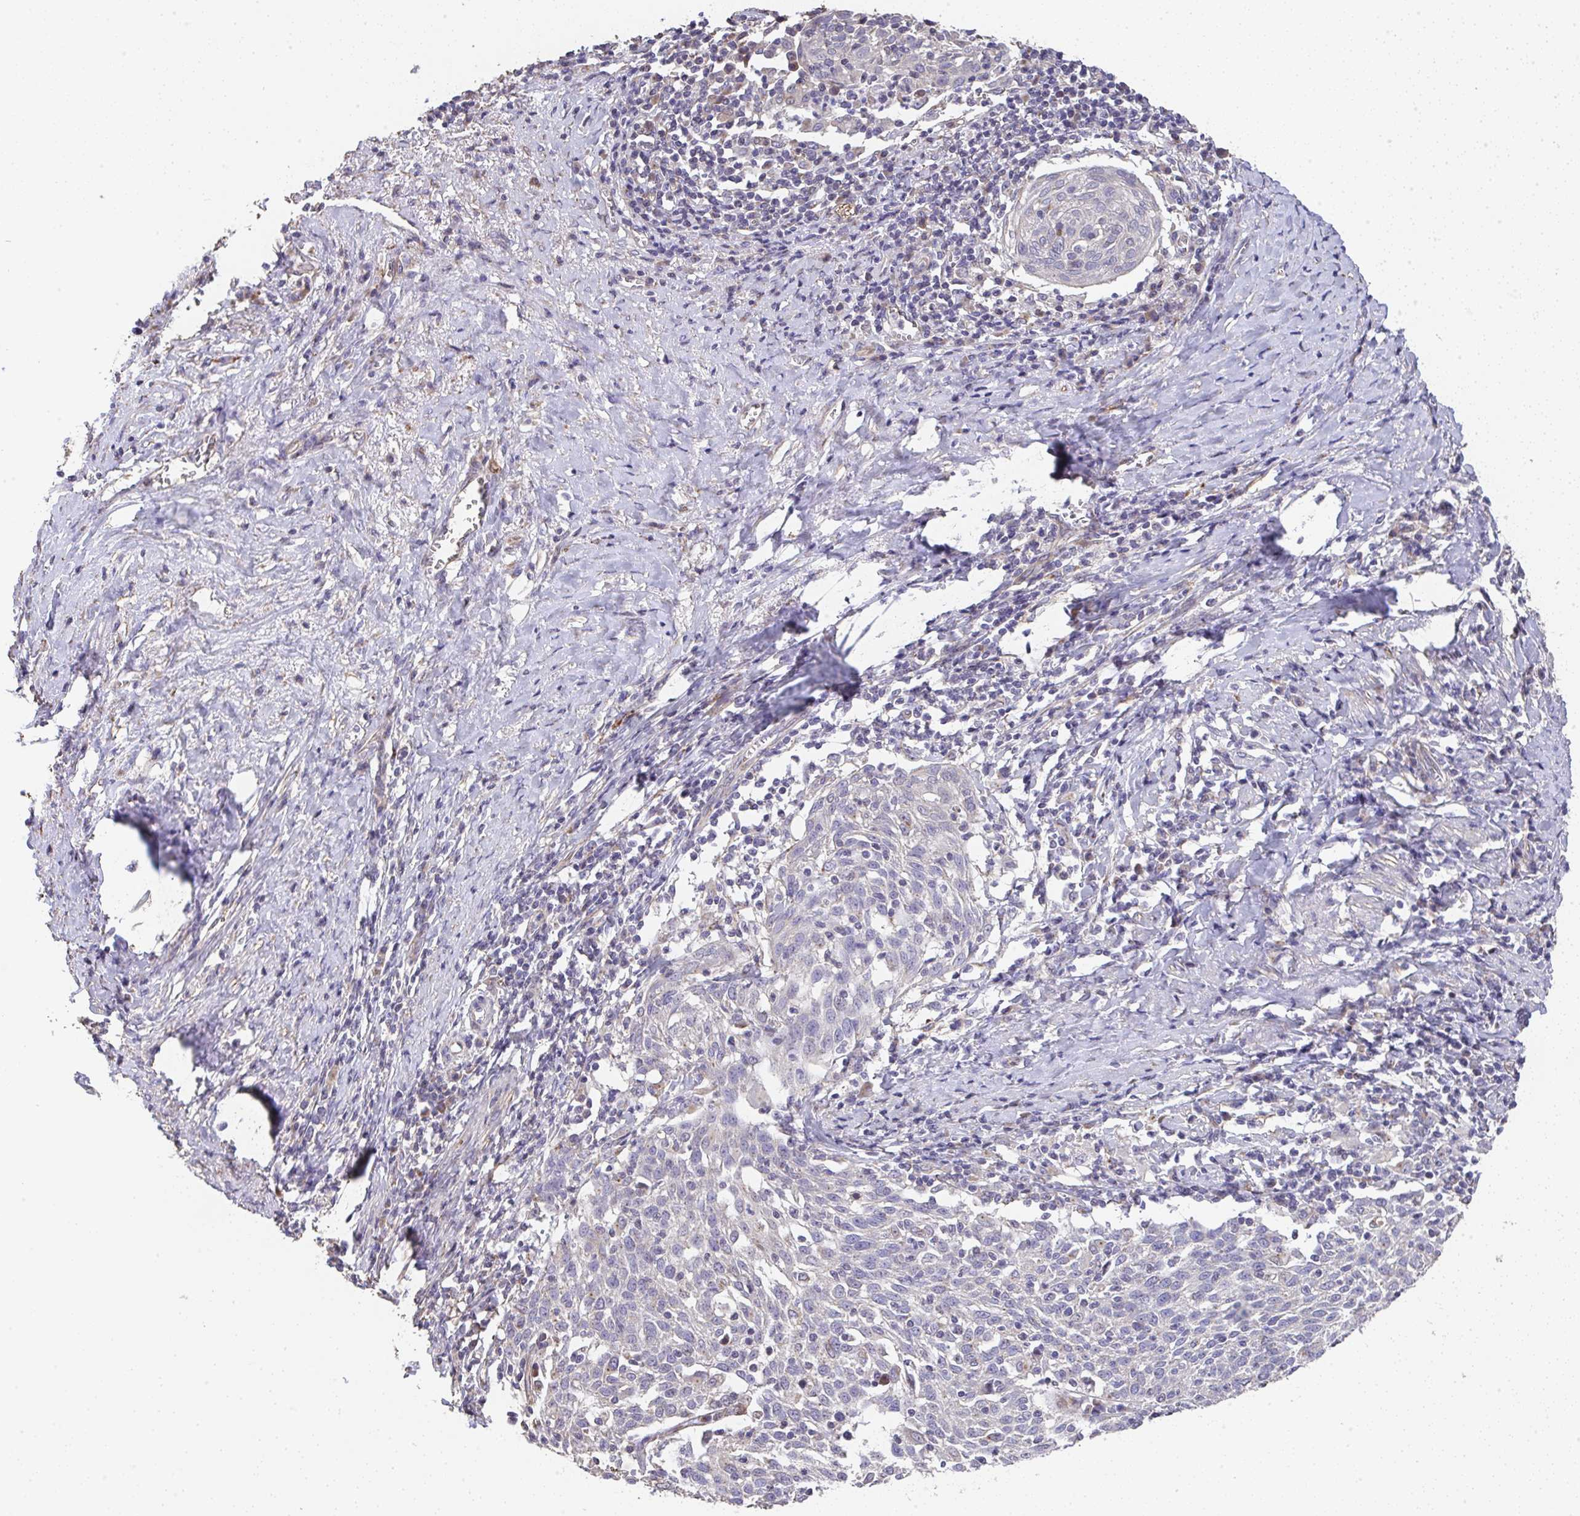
{"staining": {"intensity": "negative", "quantity": "none", "location": "none"}, "tissue": "cervical cancer", "cell_type": "Tumor cells", "image_type": "cancer", "snomed": [{"axis": "morphology", "description": "Squamous cell carcinoma, NOS"}, {"axis": "topography", "description": "Cervix"}], "caption": "High magnification brightfield microscopy of cervical squamous cell carcinoma stained with DAB (brown) and counterstained with hematoxylin (blue): tumor cells show no significant positivity.", "gene": "RUNDC3B", "patient": {"sex": "female", "age": 52}}